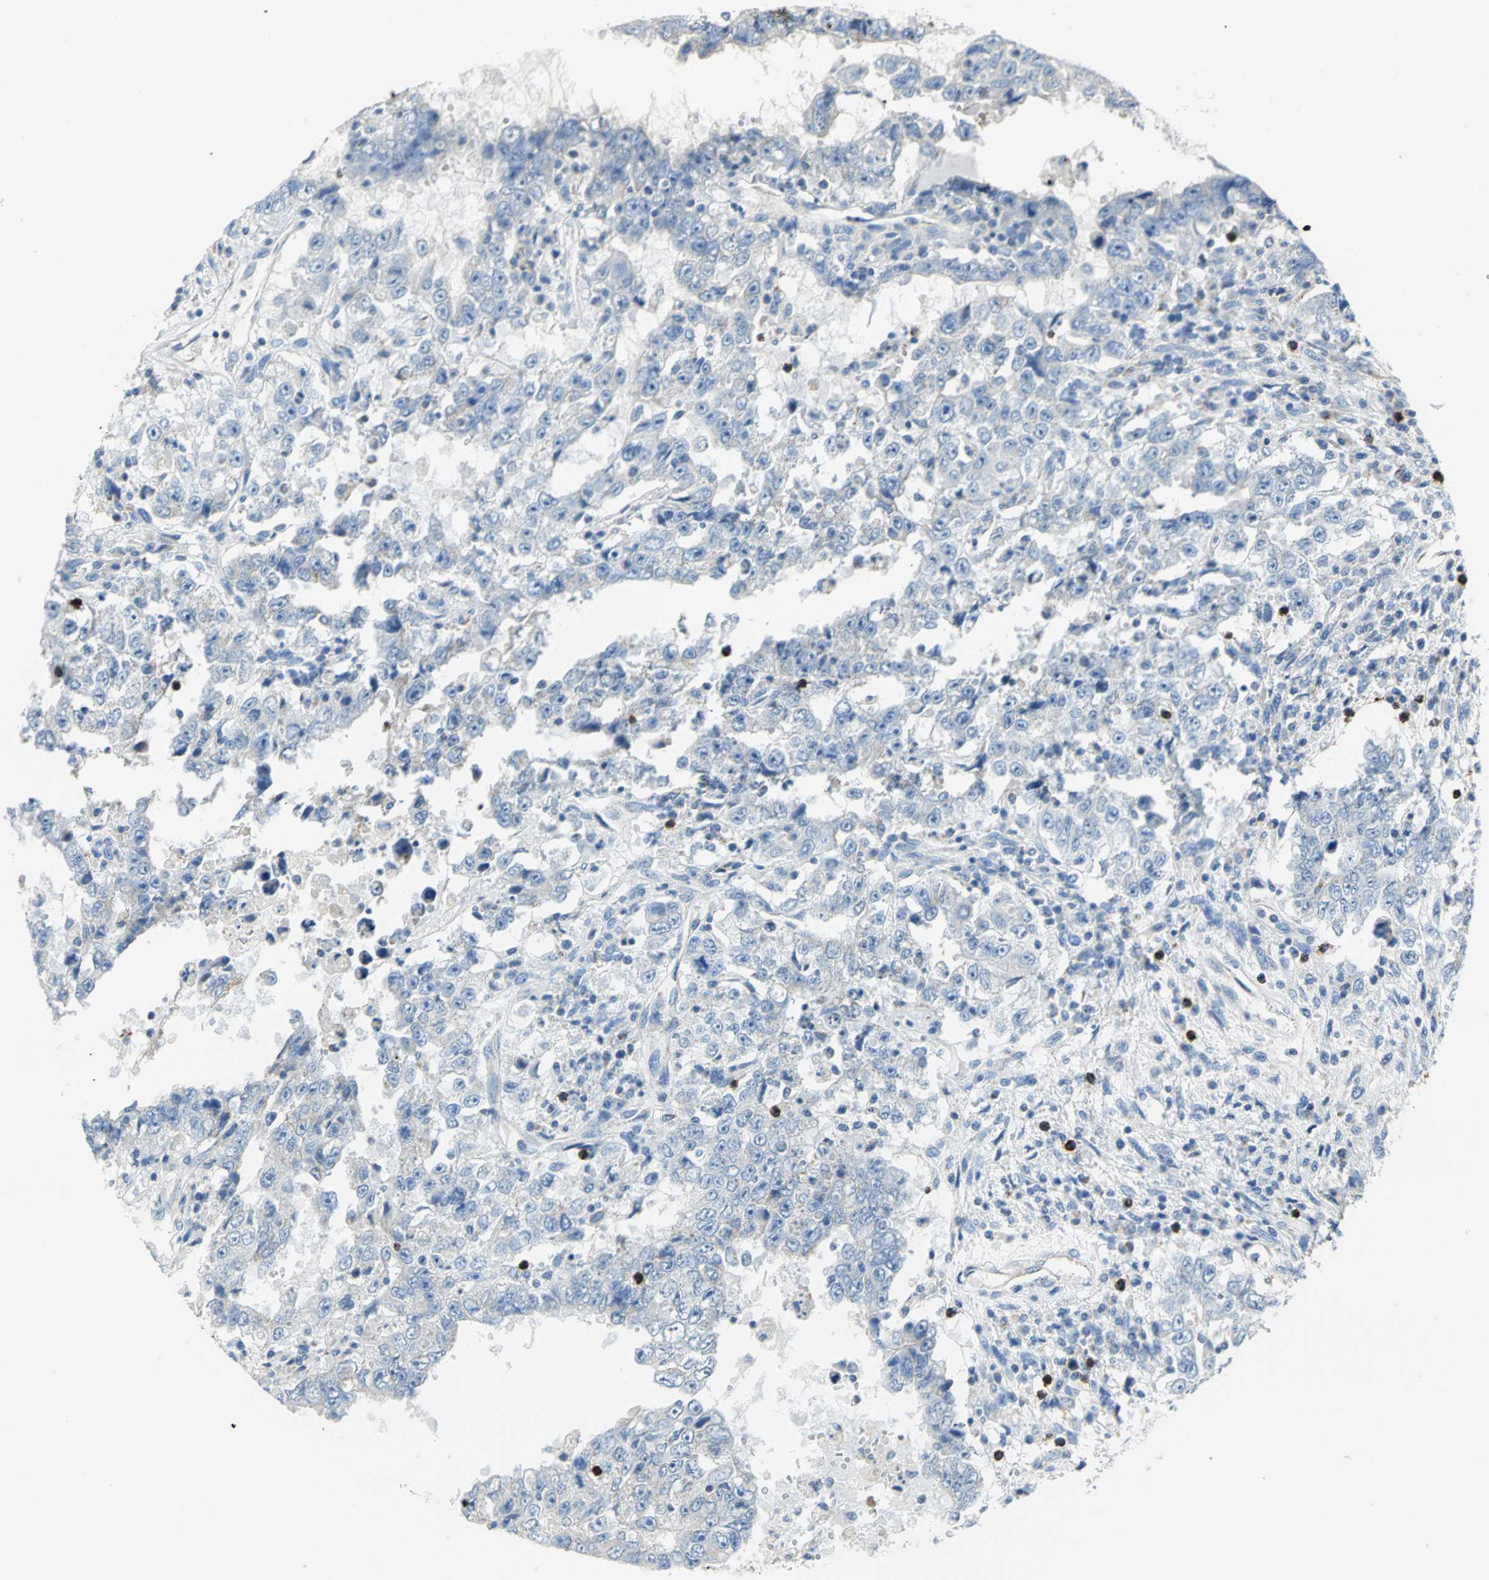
{"staining": {"intensity": "negative", "quantity": "none", "location": "none"}, "tissue": "testis cancer", "cell_type": "Tumor cells", "image_type": "cancer", "snomed": [{"axis": "morphology", "description": "Carcinoma, Embryonal, NOS"}, {"axis": "topography", "description": "Testis"}], "caption": "Tumor cells are negative for brown protein staining in testis cancer (embryonal carcinoma).", "gene": "ALOX15", "patient": {"sex": "male", "age": 26}}